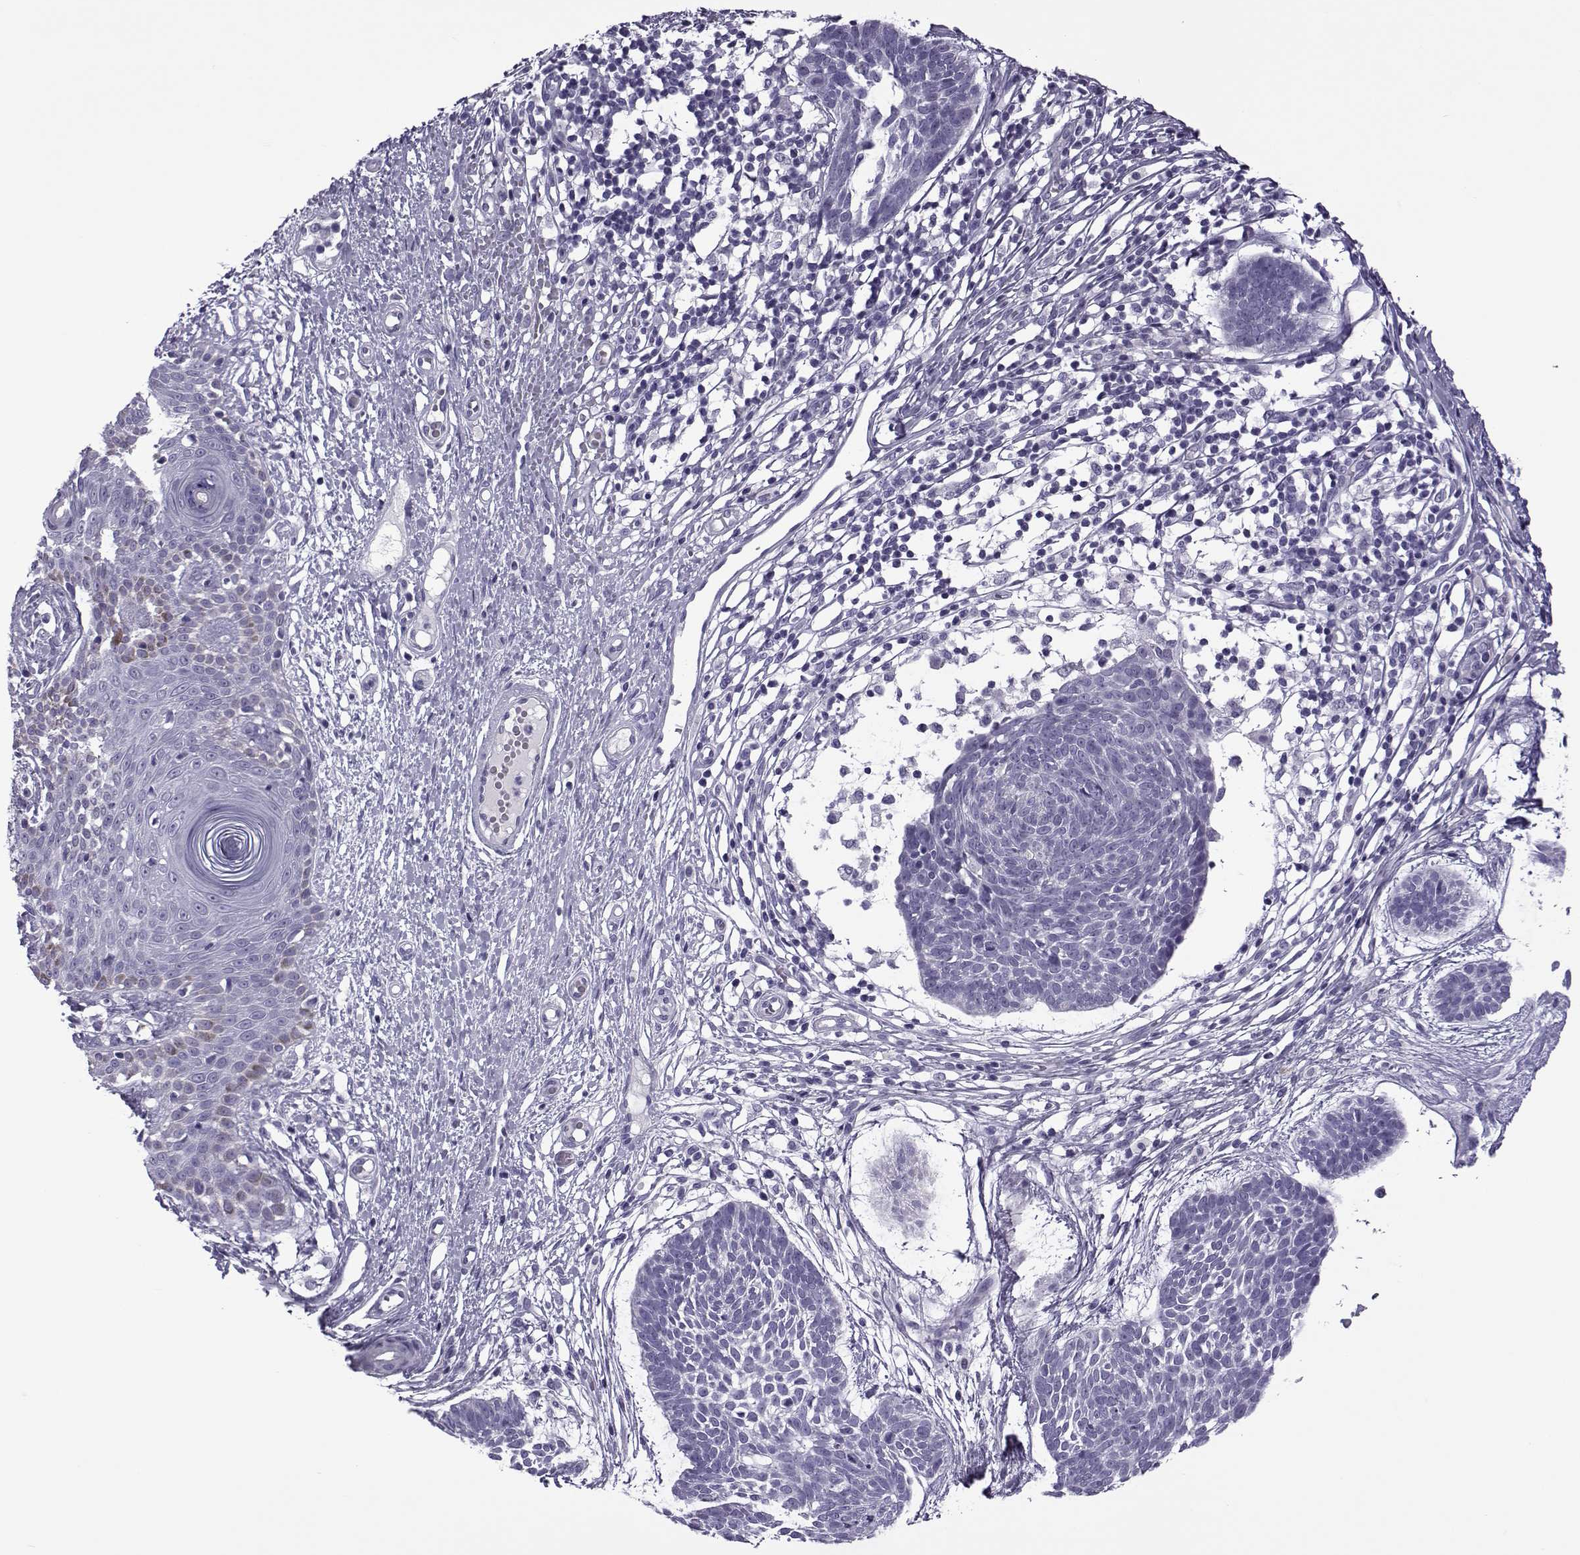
{"staining": {"intensity": "weak", "quantity": "<25%", "location": "cytoplasmic/membranous"}, "tissue": "skin cancer", "cell_type": "Tumor cells", "image_type": "cancer", "snomed": [{"axis": "morphology", "description": "Basal cell carcinoma"}, {"axis": "topography", "description": "Skin"}], "caption": "DAB immunohistochemical staining of skin cancer (basal cell carcinoma) reveals no significant positivity in tumor cells.", "gene": "OIP5", "patient": {"sex": "male", "age": 85}}